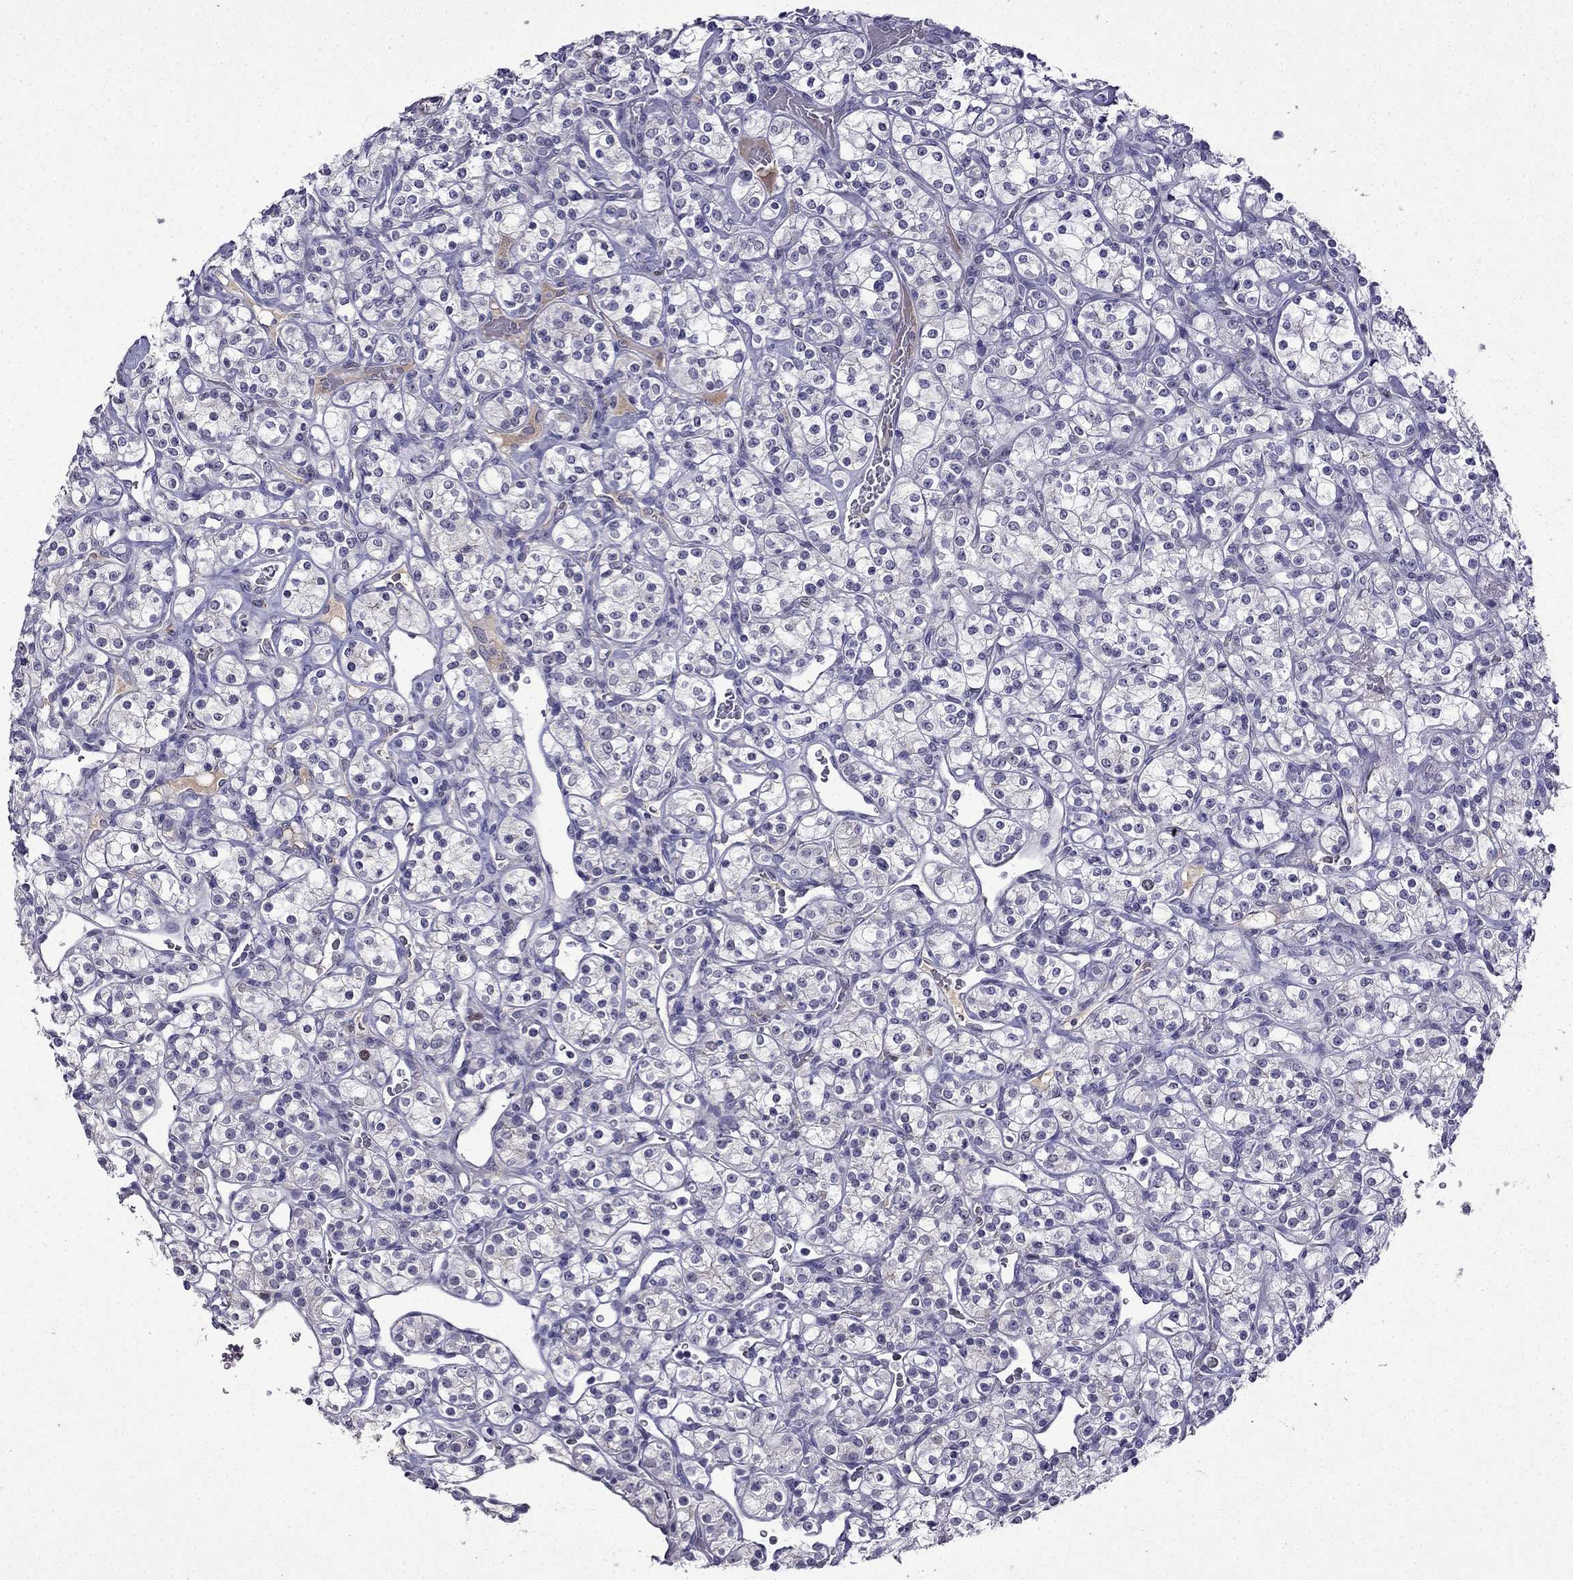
{"staining": {"intensity": "negative", "quantity": "none", "location": "none"}, "tissue": "renal cancer", "cell_type": "Tumor cells", "image_type": "cancer", "snomed": [{"axis": "morphology", "description": "Adenocarcinoma, NOS"}, {"axis": "topography", "description": "Kidney"}], "caption": "IHC photomicrograph of renal cancer (adenocarcinoma) stained for a protein (brown), which shows no expression in tumor cells.", "gene": "UHRF1", "patient": {"sex": "male", "age": 77}}